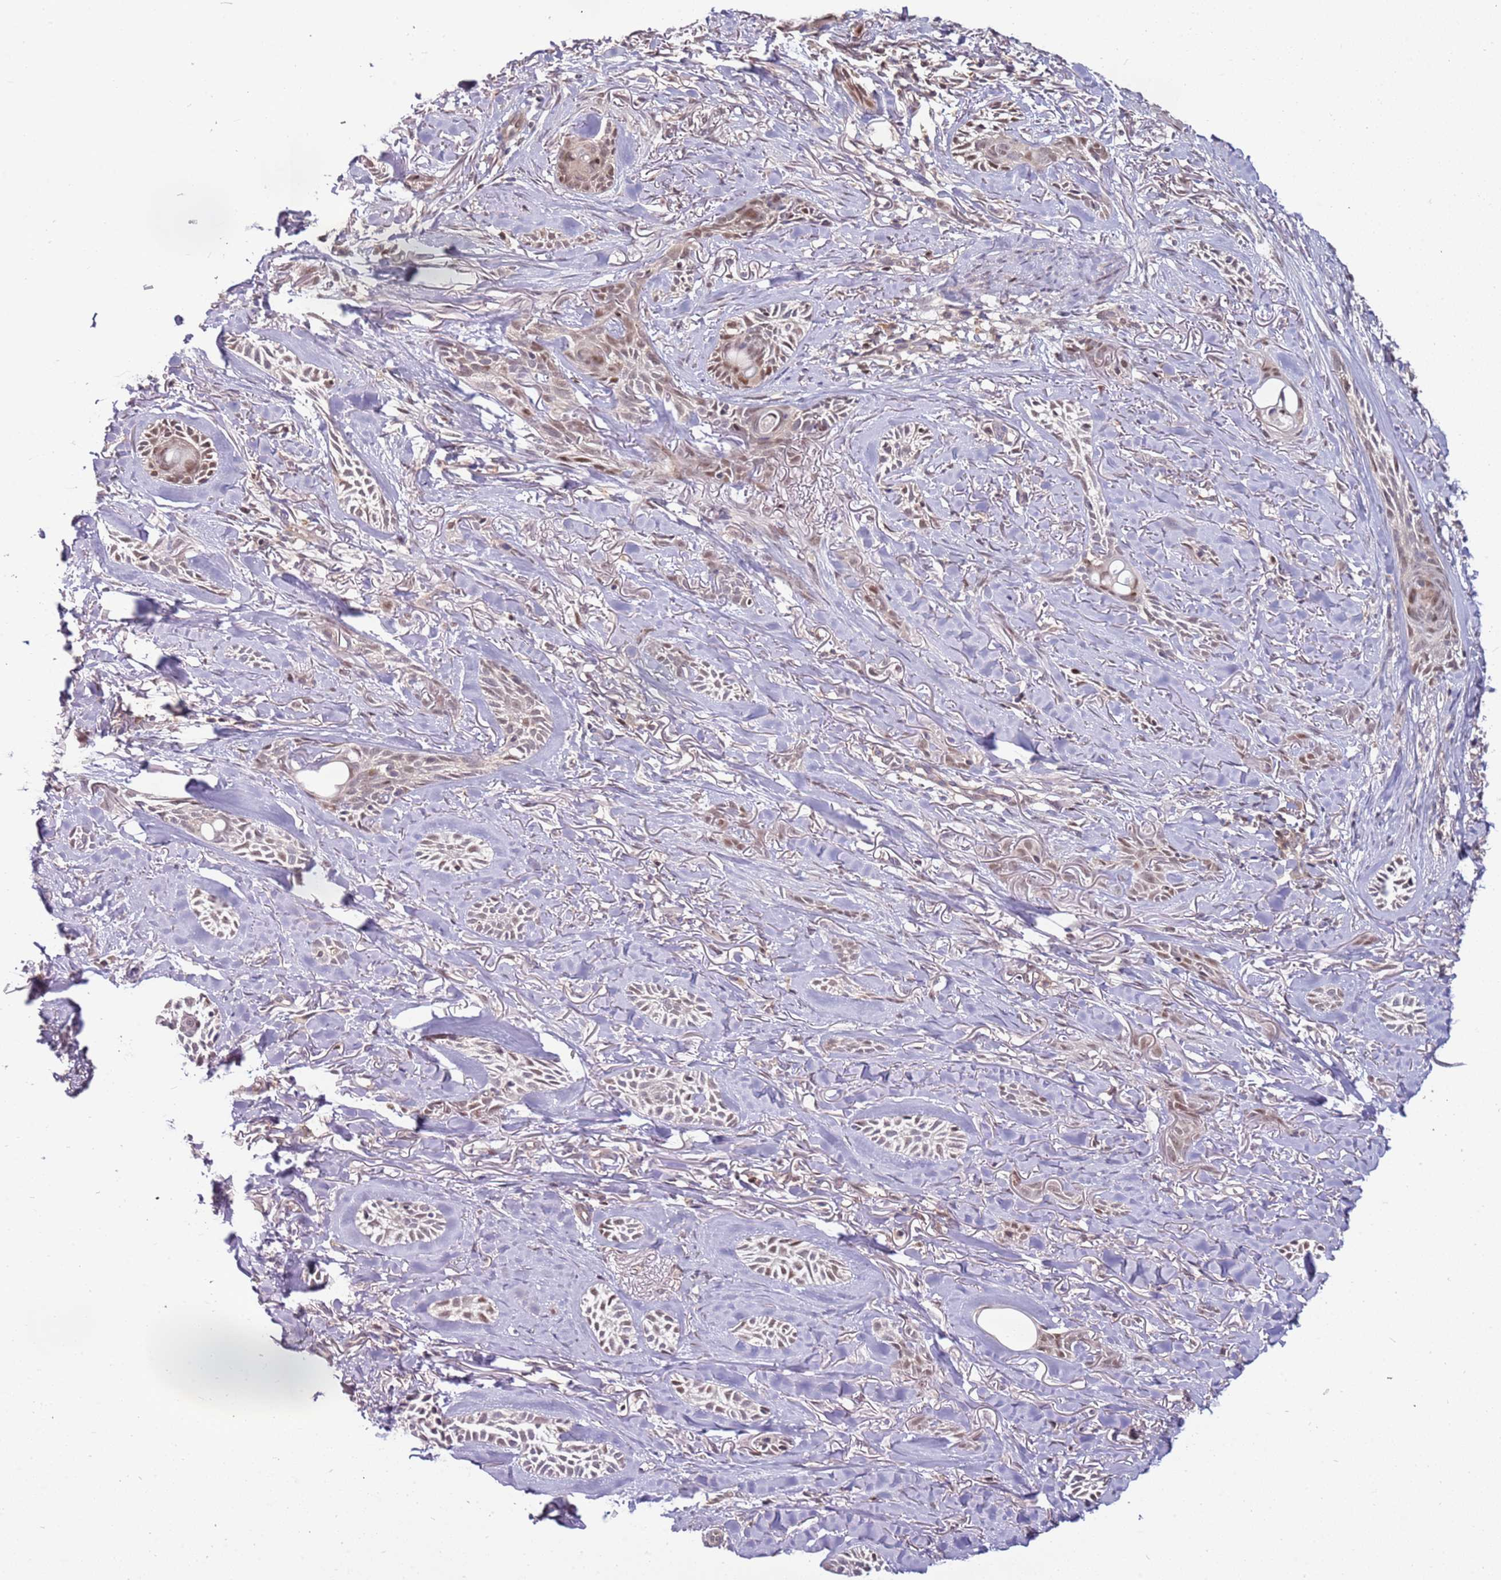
{"staining": {"intensity": "weak", "quantity": "25%-75%", "location": "nuclear"}, "tissue": "skin cancer", "cell_type": "Tumor cells", "image_type": "cancer", "snomed": [{"axis": "morphology", "description": "Basal cell carcinoma"}, {"axis": "topography", "description": "Skin"}], "caption": "Skin basal cell carcinoma stained with DAB (3,3'-diaminobenzidine) immunohistochemistry (IHC) exhibits low levels of weak nuclear expression in approximately 25%-75% of tumor cells. (IHC, brightfield microscopy, high magnification).", "gene": "GSTO2", "patient": {"sex": "female", "age": 59}}